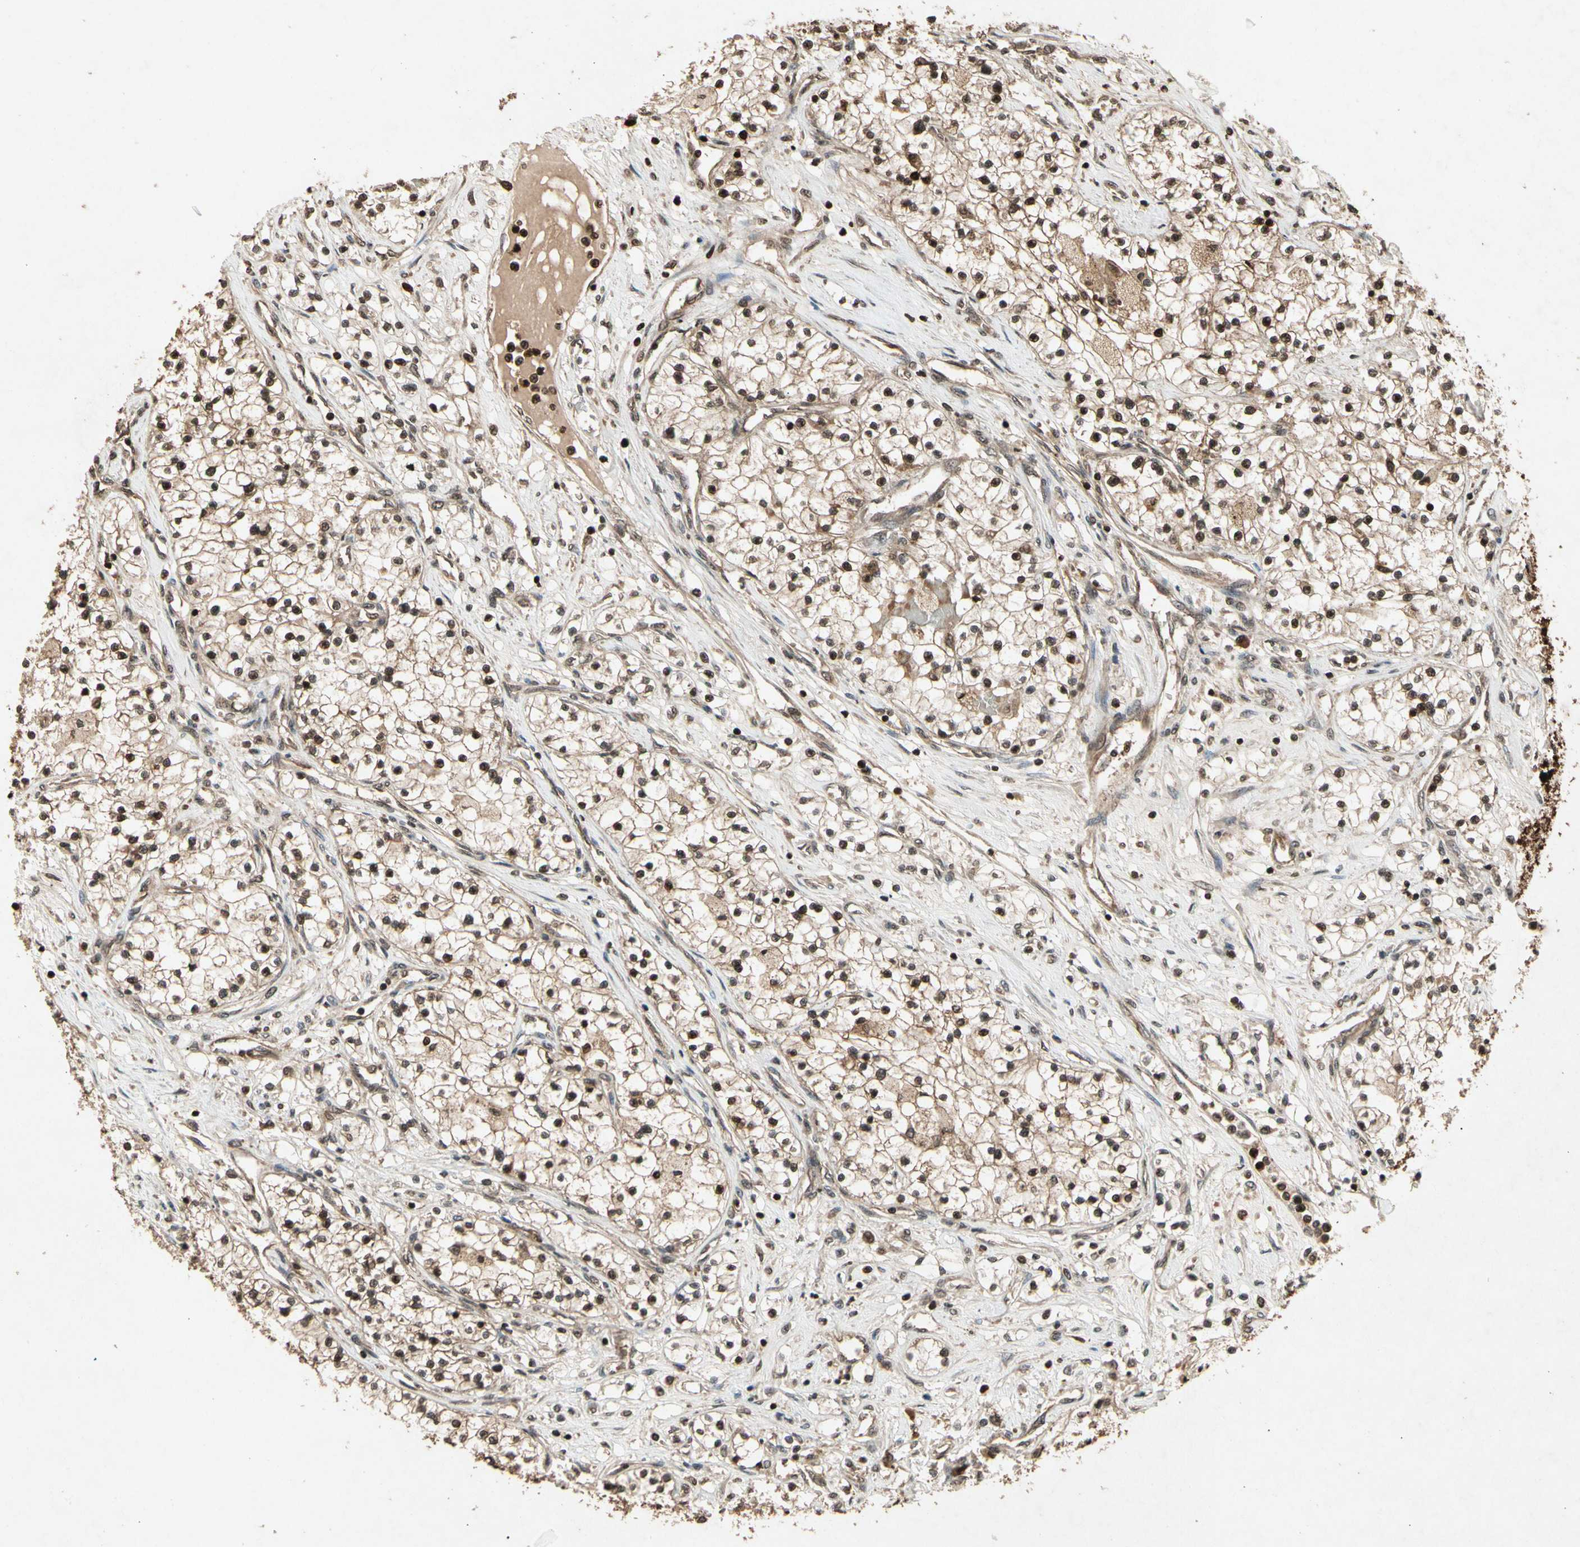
{"staining": {"intensity": "moderate", "quantity": ">75%", "location": "cytoplasmic/membranous,nuclear"}, "tissue": "renal cancer", "cell_type": "Tumor cells", "image_type": "cancer", "snomed": [{"axis": "morphology", "description": "Adenocarcinoma, NOS"}, {"axis": "topography", "description": "Kidney"}], "caption": "Adenocarcinoma (renal) stained with DAB immunohistochemistry demonstrates medium levels of moderate cytoplasmic/membranous and nuclear positivity in about >75% of tumor cells. (DAB = brown stain, brightfield microscopy at high magnification).", "gene": "GLRX", "patient": {"sex": "male", "age": 68}}